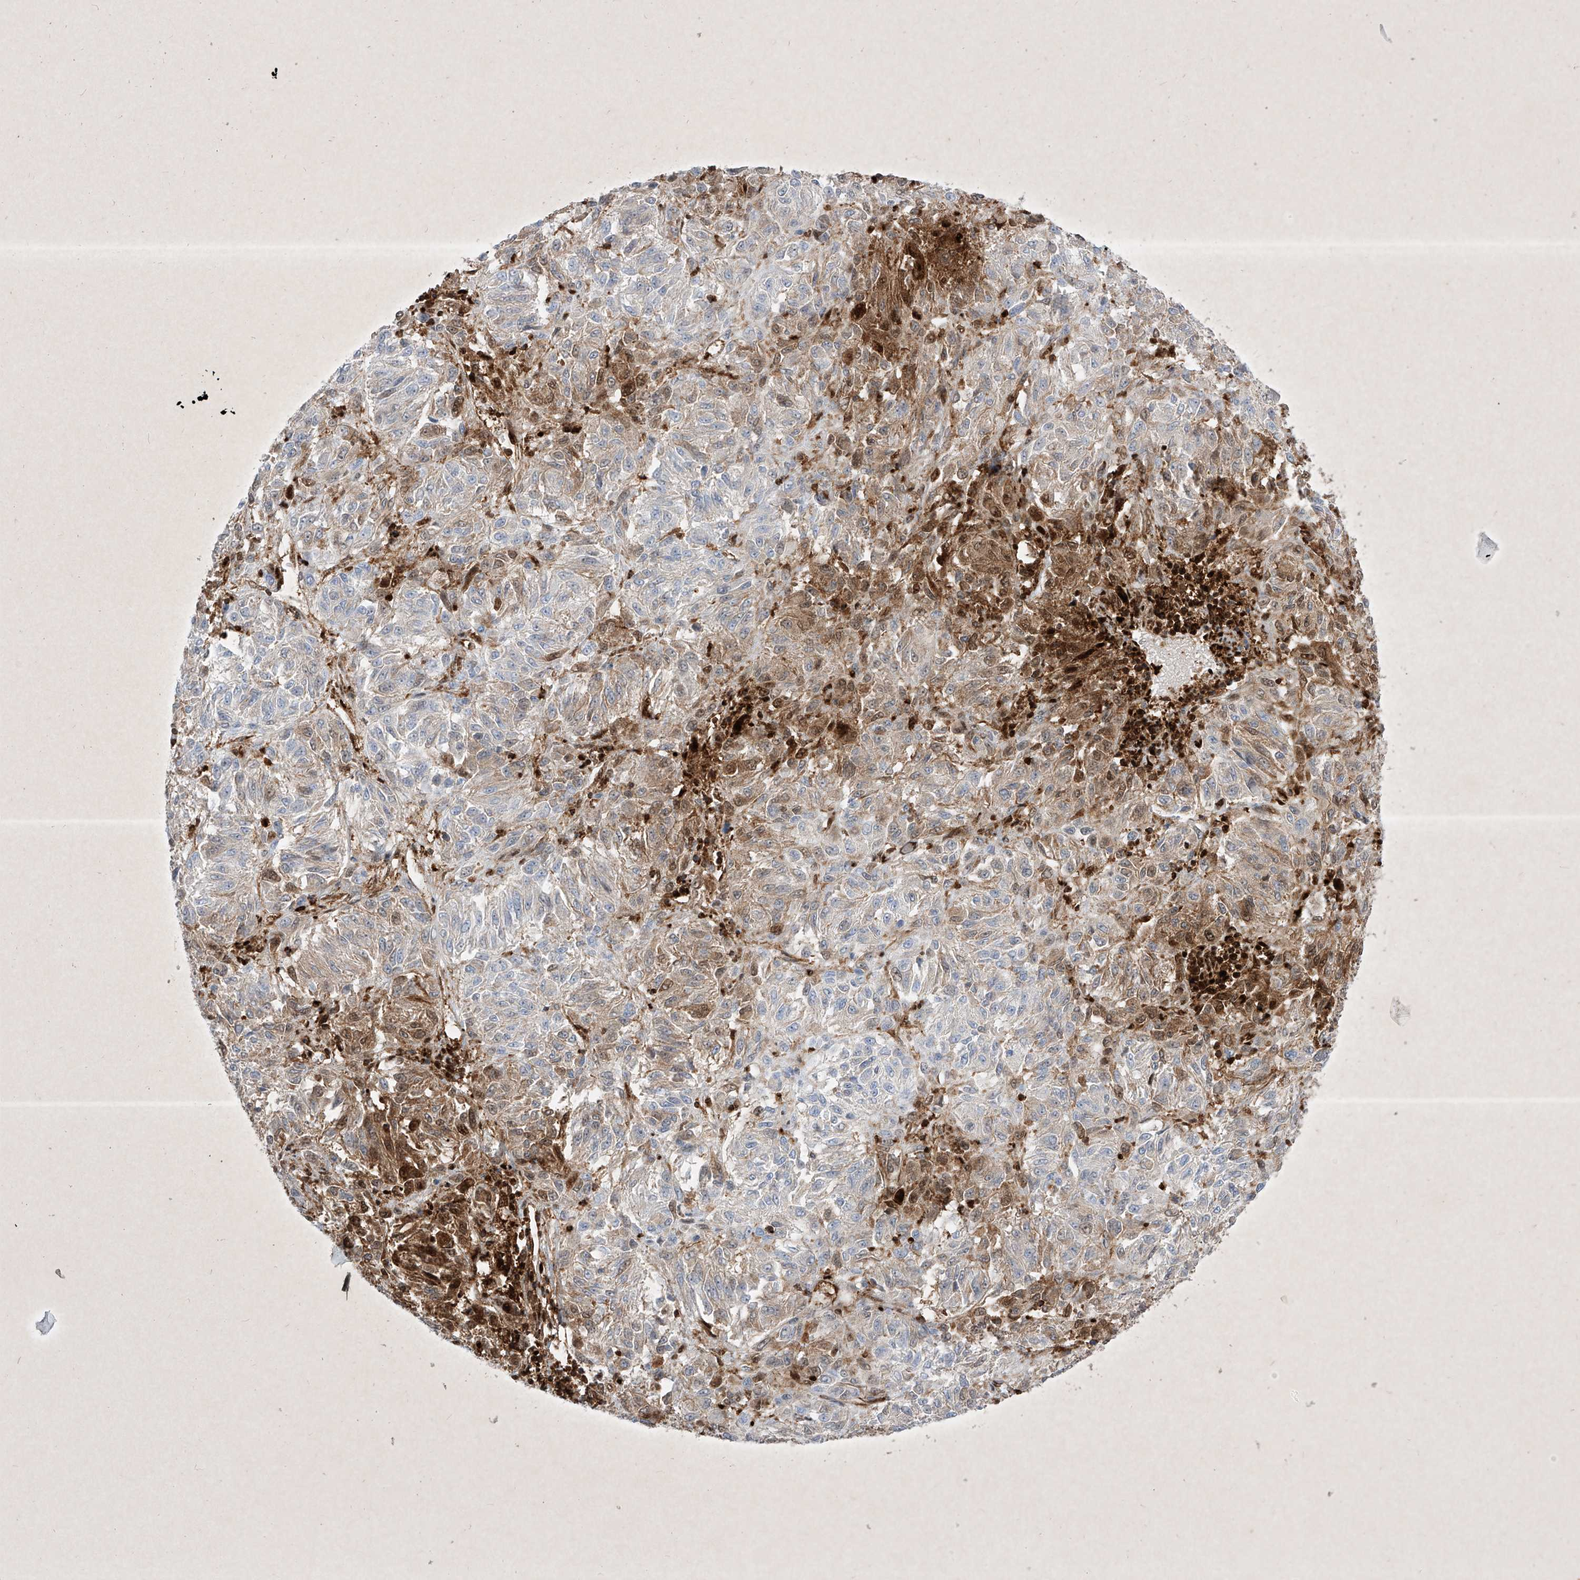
{"staining": {"intensity": "moderate", "quantity": "25%-75%", "location": "cytoplasmic/membranous,nuclear"}, "tissue": "melanoma", "cell_type": "Tumor cells", "image_type": "cancer", "snomed": [{"axis": "morphology", "description": "Malignant melanoma, Metastatic site"}, {"axis": "topography", "description": "Lung"}], "caption": "Moderate cytoplasmic/membranous and nuclear protein positivity is identified in approximately 25%-75% of tumor cells in malignant melanoma (metastatic site).", "gene": "PSMB10", "patient": {"sex": "male", "age": 64}}